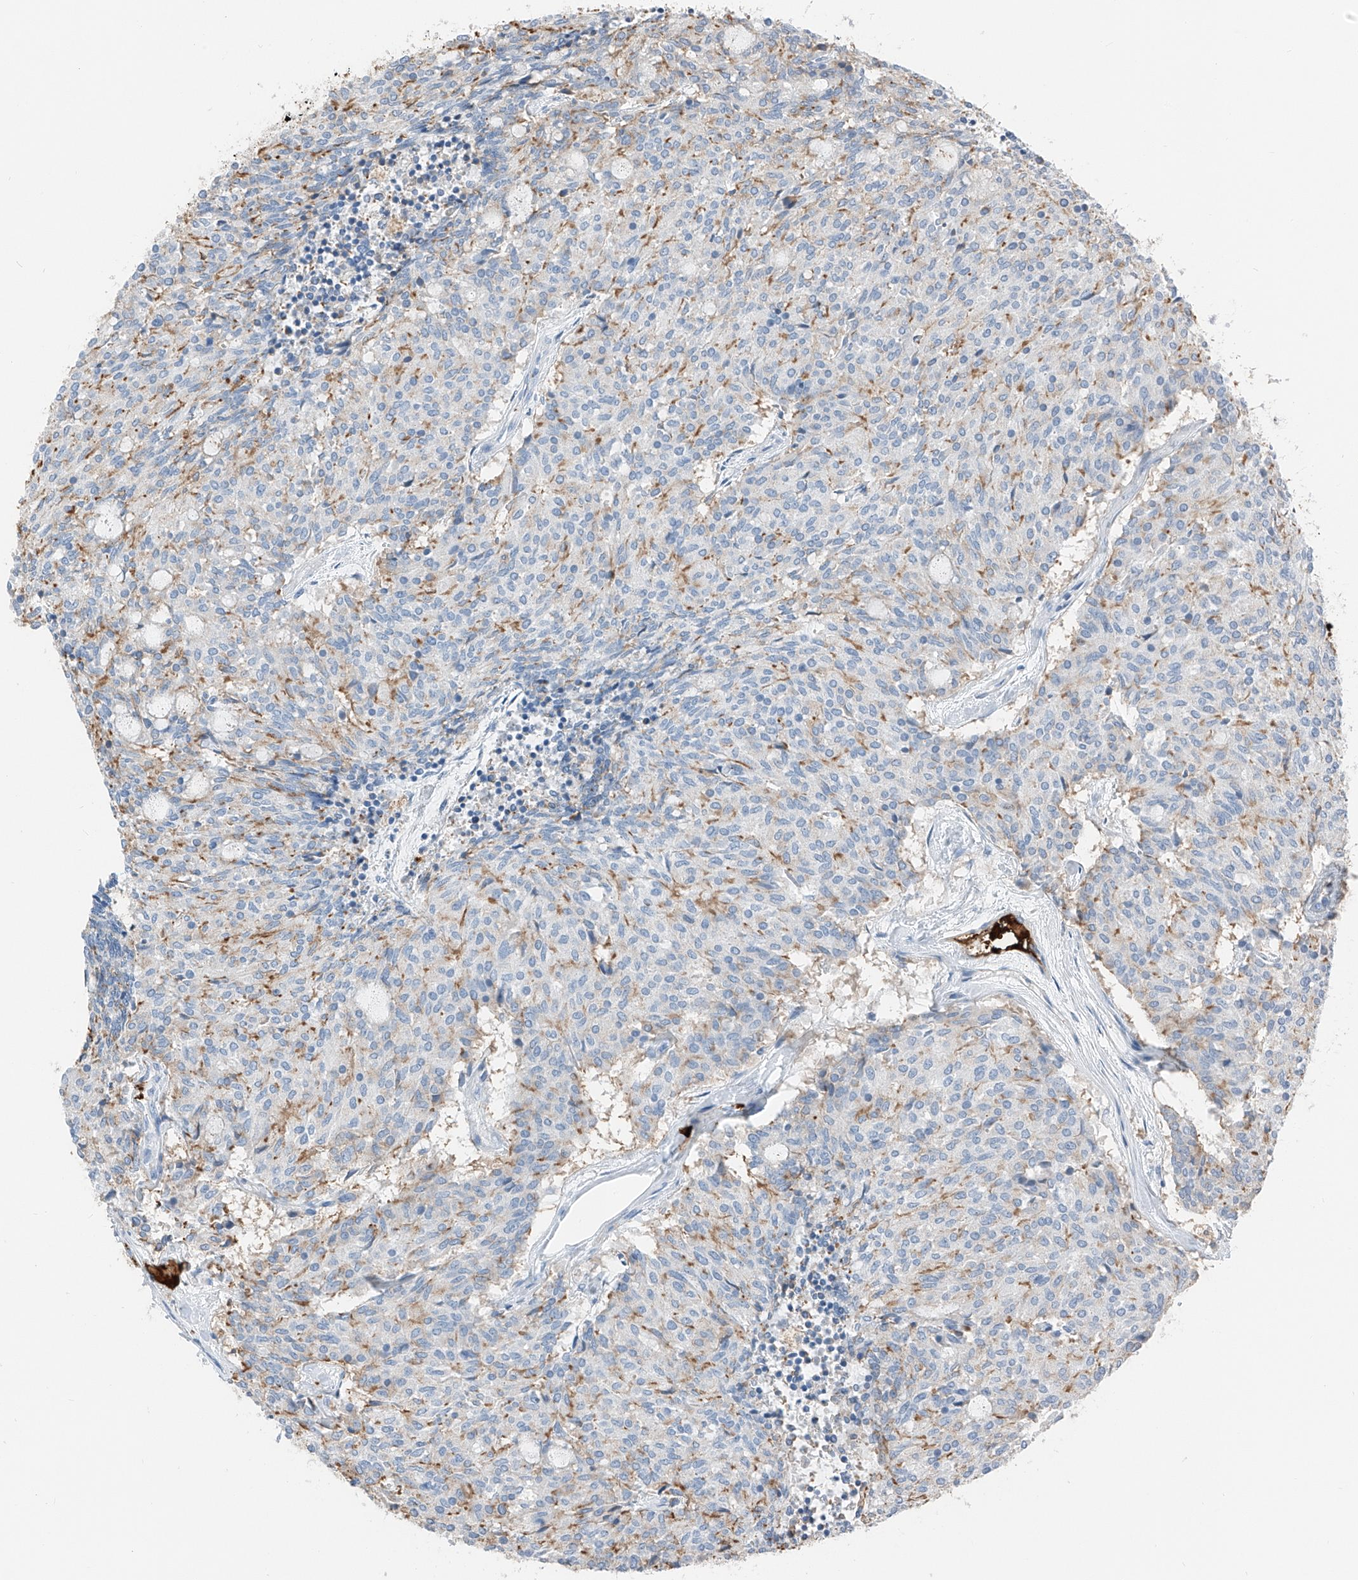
{"staining": {"intensity": "negative", "quantity": "none", "location": "none"}, "tissue": "carcinoid", "cell_type": "Tumor cells", "image_type": "cancer", "snomed": [{"axis": "morphology", "description": "Carcinoid, malignant, NOS"}, {"axis": "topography", "description": "Pancreas"}], "caption": "This is an immunohistochemistry micrograph of carcinoid. There is no positivity in tumor cells.", "gene": "PRSS23", "patient": {"sex": "female", "age": 54}}